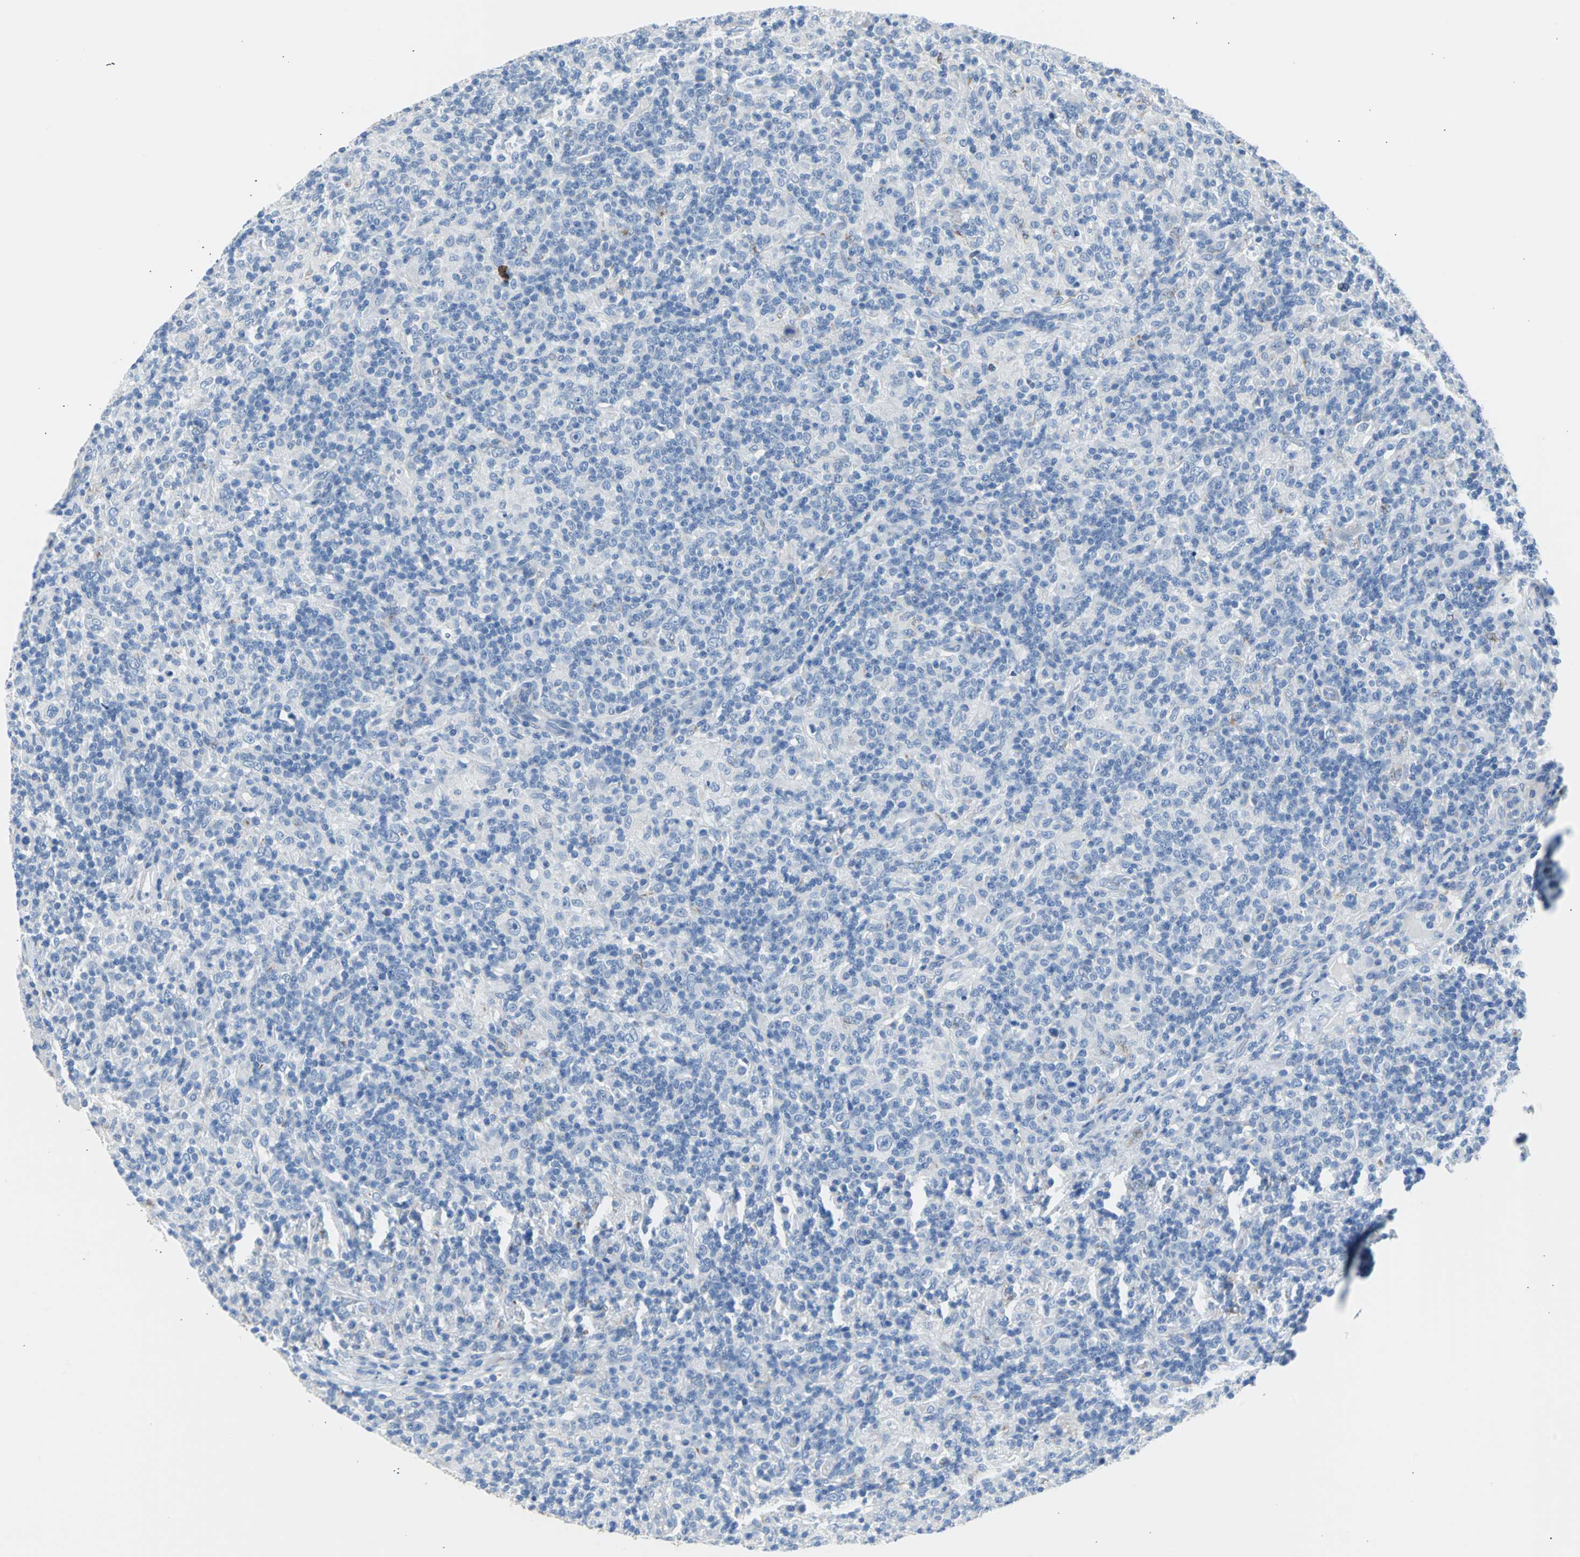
{"staining": {"intensity": "negative", "quantity": "none", "location": "none"}, "tissue": "lymphoma", "cell_type": "Tumor cells", "image_type": "cancer", "snomed": [{"axis": "morphology", "description": "Hodgkin's disease, NOS"}, {"axis": "topography", "description": "Lymph node"}], "caption": "Protein analysis of Hodgkin's disease exhibits no significant staining in tumor cells.", "gene": "KRT7", "patient": {"sex": "male", "age": 70}}